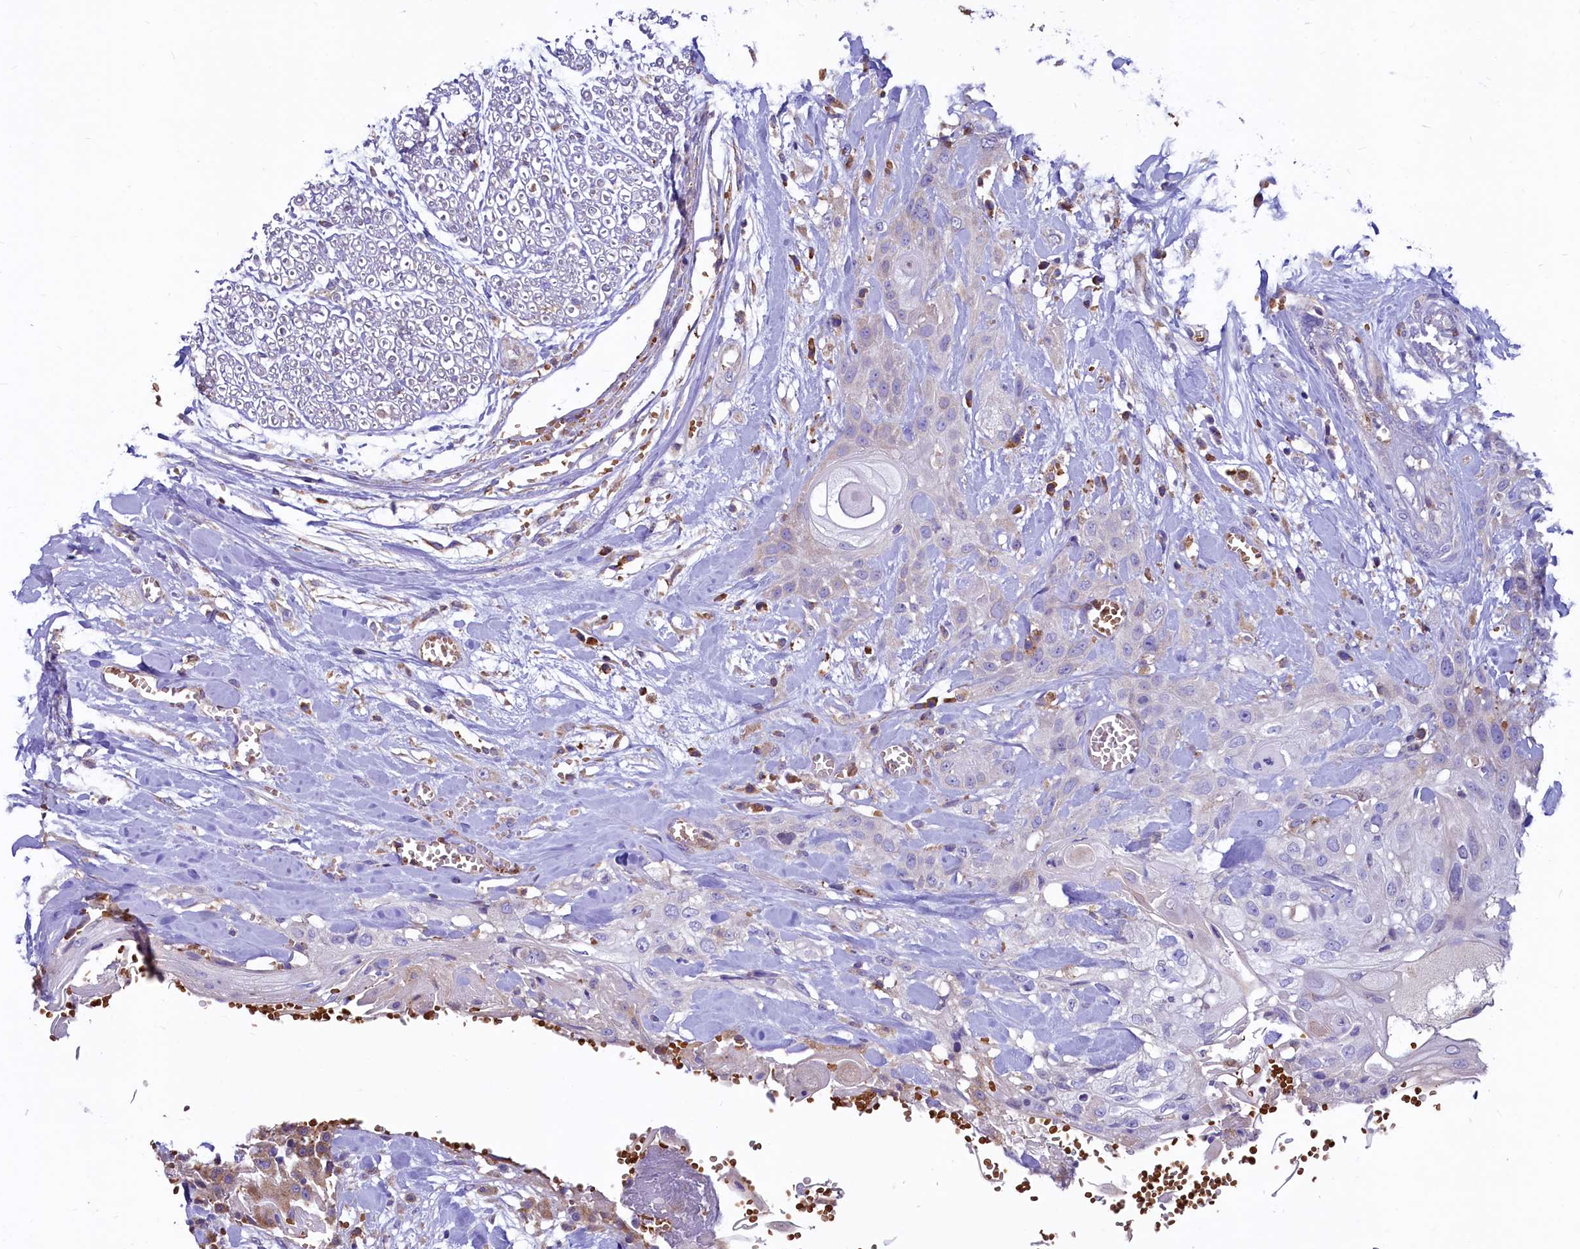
{"staining": {"intensity": "negative", "quantity": "none", "location": "none"}, "tissue": "head and neck cancer", "cell_type": "Tumor cells", "image_type": "cancer", "snomed": [{"axis": "morphology", "description": "Squamous cell carcinoma, NOS"}, {"axis": "topography", "description": "Head-Neck"}], "caption": "Histopathology image shows no significant protein staining in tumor cells of head and neck cancer. The staining is performed using DAB (3,3'-diaminobenzidine) brown chromogen with nuclei counter-stained in using hematoxylin.", "gene": "HPS6", "patient": {"sex": "female", "age": 43}}